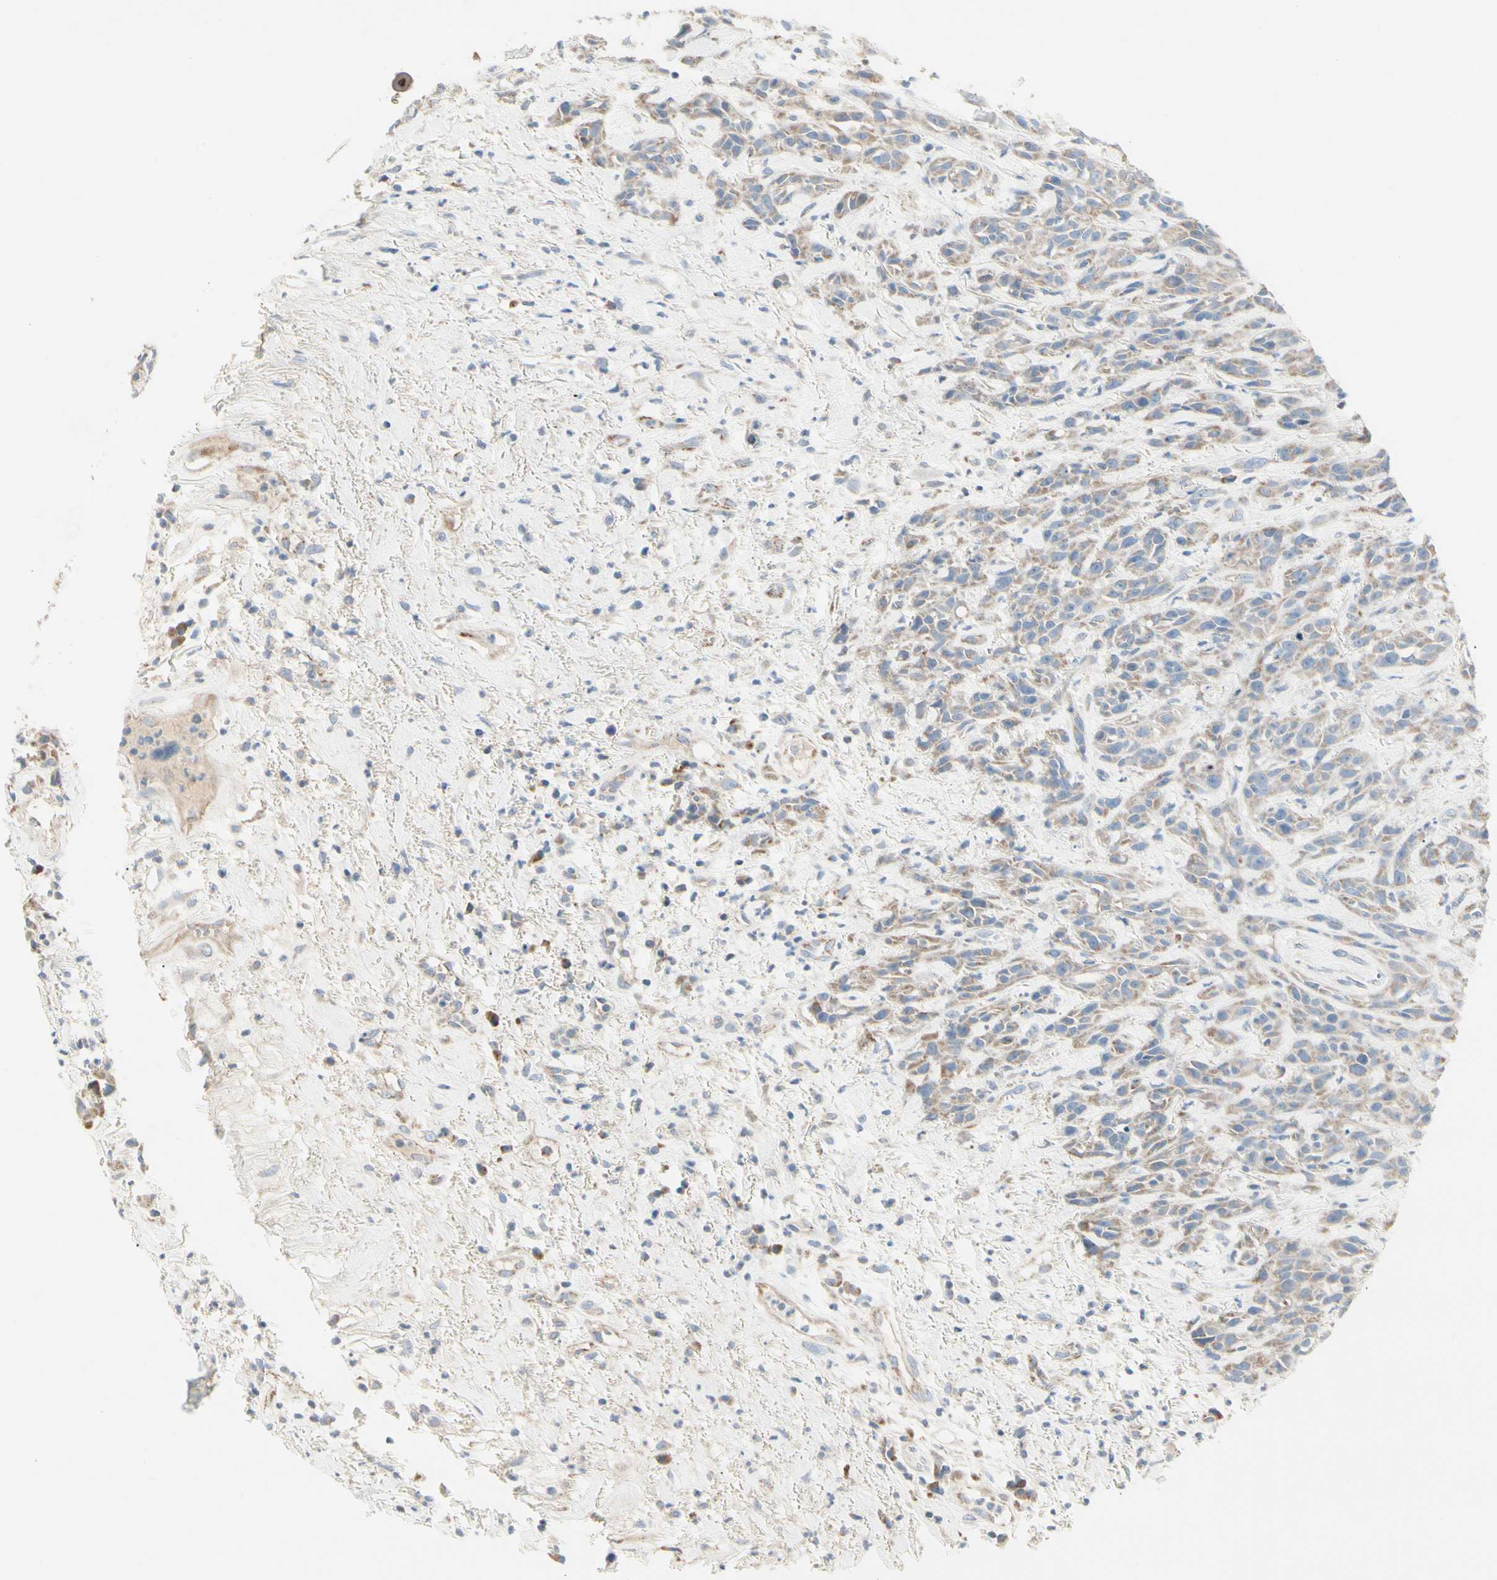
{"staining": {"intensity": "weak", "quantity": ">75%", "location": "cytoplasmic/membranous"}, "tissue": "head and neck cancer", "cell_type": "Tumor cells", "image_type": "cancer", "snomed": [{"axis": "morphology", "description": "Squamous cell carcinoma, NOS"}, {"axis": "topography", "description": "Head-Neck"}], "caption": "The immunohistochemical stain shows weak cytoplasmic/membranous positivity in tumor cells of squamous cell carcinoma (head and neck) tissue.", "gene": "ALDH18A1", "patient": {"sex": "male", "age": 62}}